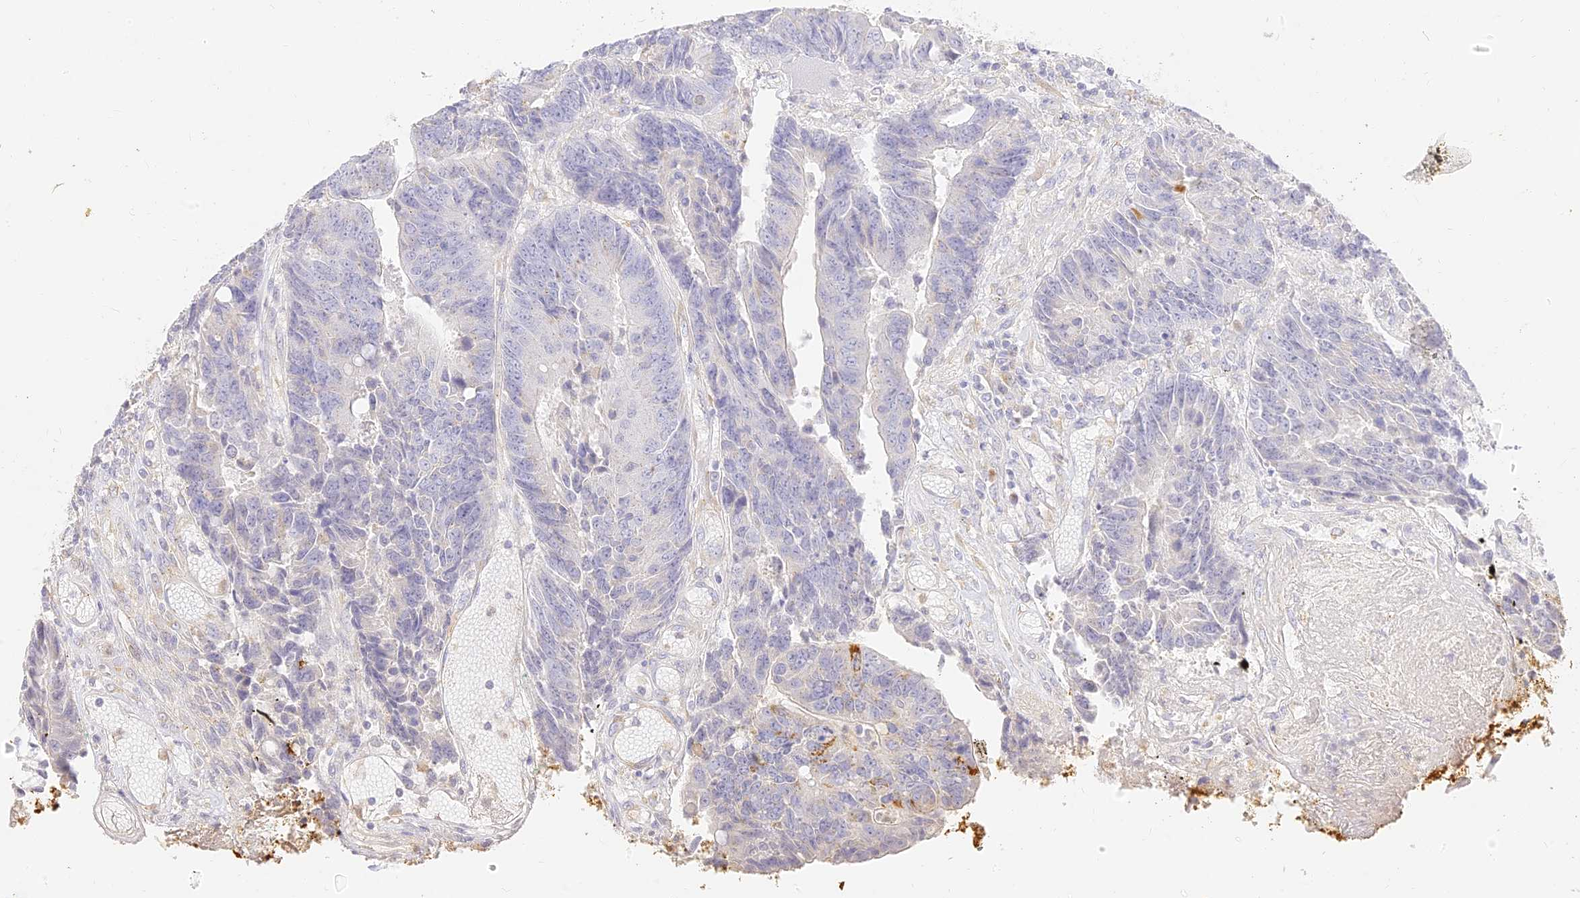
{"staining": {"intensity": "negative", "quantity": "none", "location": "none"}, "tissue": "colorectal cancer", "cell_type": "Tumor cells", "image_type": "cancer", "snomed": [{"axis": "morphology", "description": "Adenocarcinoma, NOS"}, {"axis": "topography", "description": "Rectum"}], "caption": "Image shows no significant protein positivity in tumor cells of colorectal cancer. The staining is performed using DAB brown chromogen with nuclei counter-stained in using hematoxylin.", "gene": "SEC13", "patient": {"sex": "male", "age": 84}}